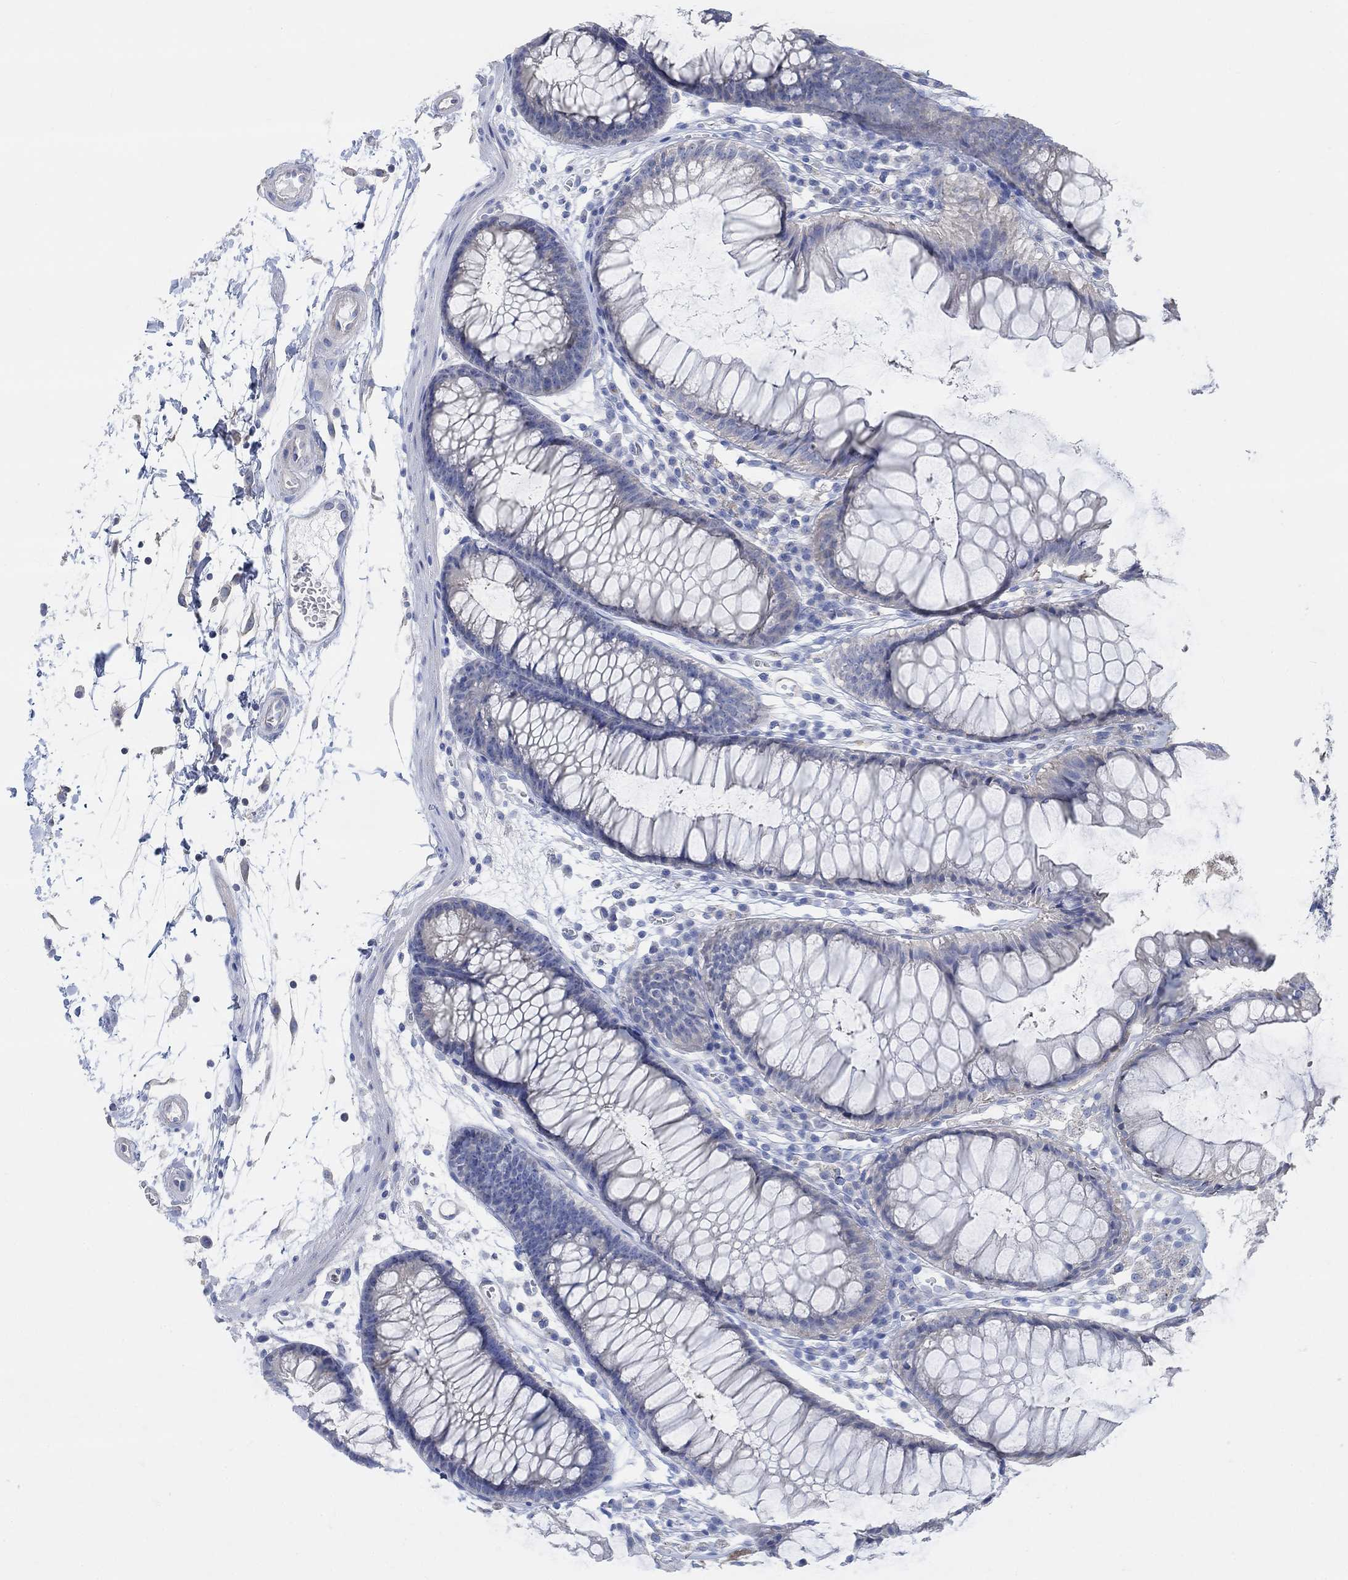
{"staining": {"intensity": "negative", "quantity": "none", "location": "none"}, "tissue": "colon", "cell_type": "Endothelial cells", "image_type": "normal", "snomed": [{"axis": "morphology", "description": "Normal tissue, NOS"}, {"axis": "morphology", "description": "Adenocarcinoma, NOS"}, {"axis": "topography", "description": "Colon"}], "caption": "This is a image of immunohistochemistry staining of benign colon, which shows no staining in endothelial cells. (Immunohistochemistry, brightfield microscopy, high magnification).", "gene": "NLRP14", "patient": {"sex": "male", "age": 65}}